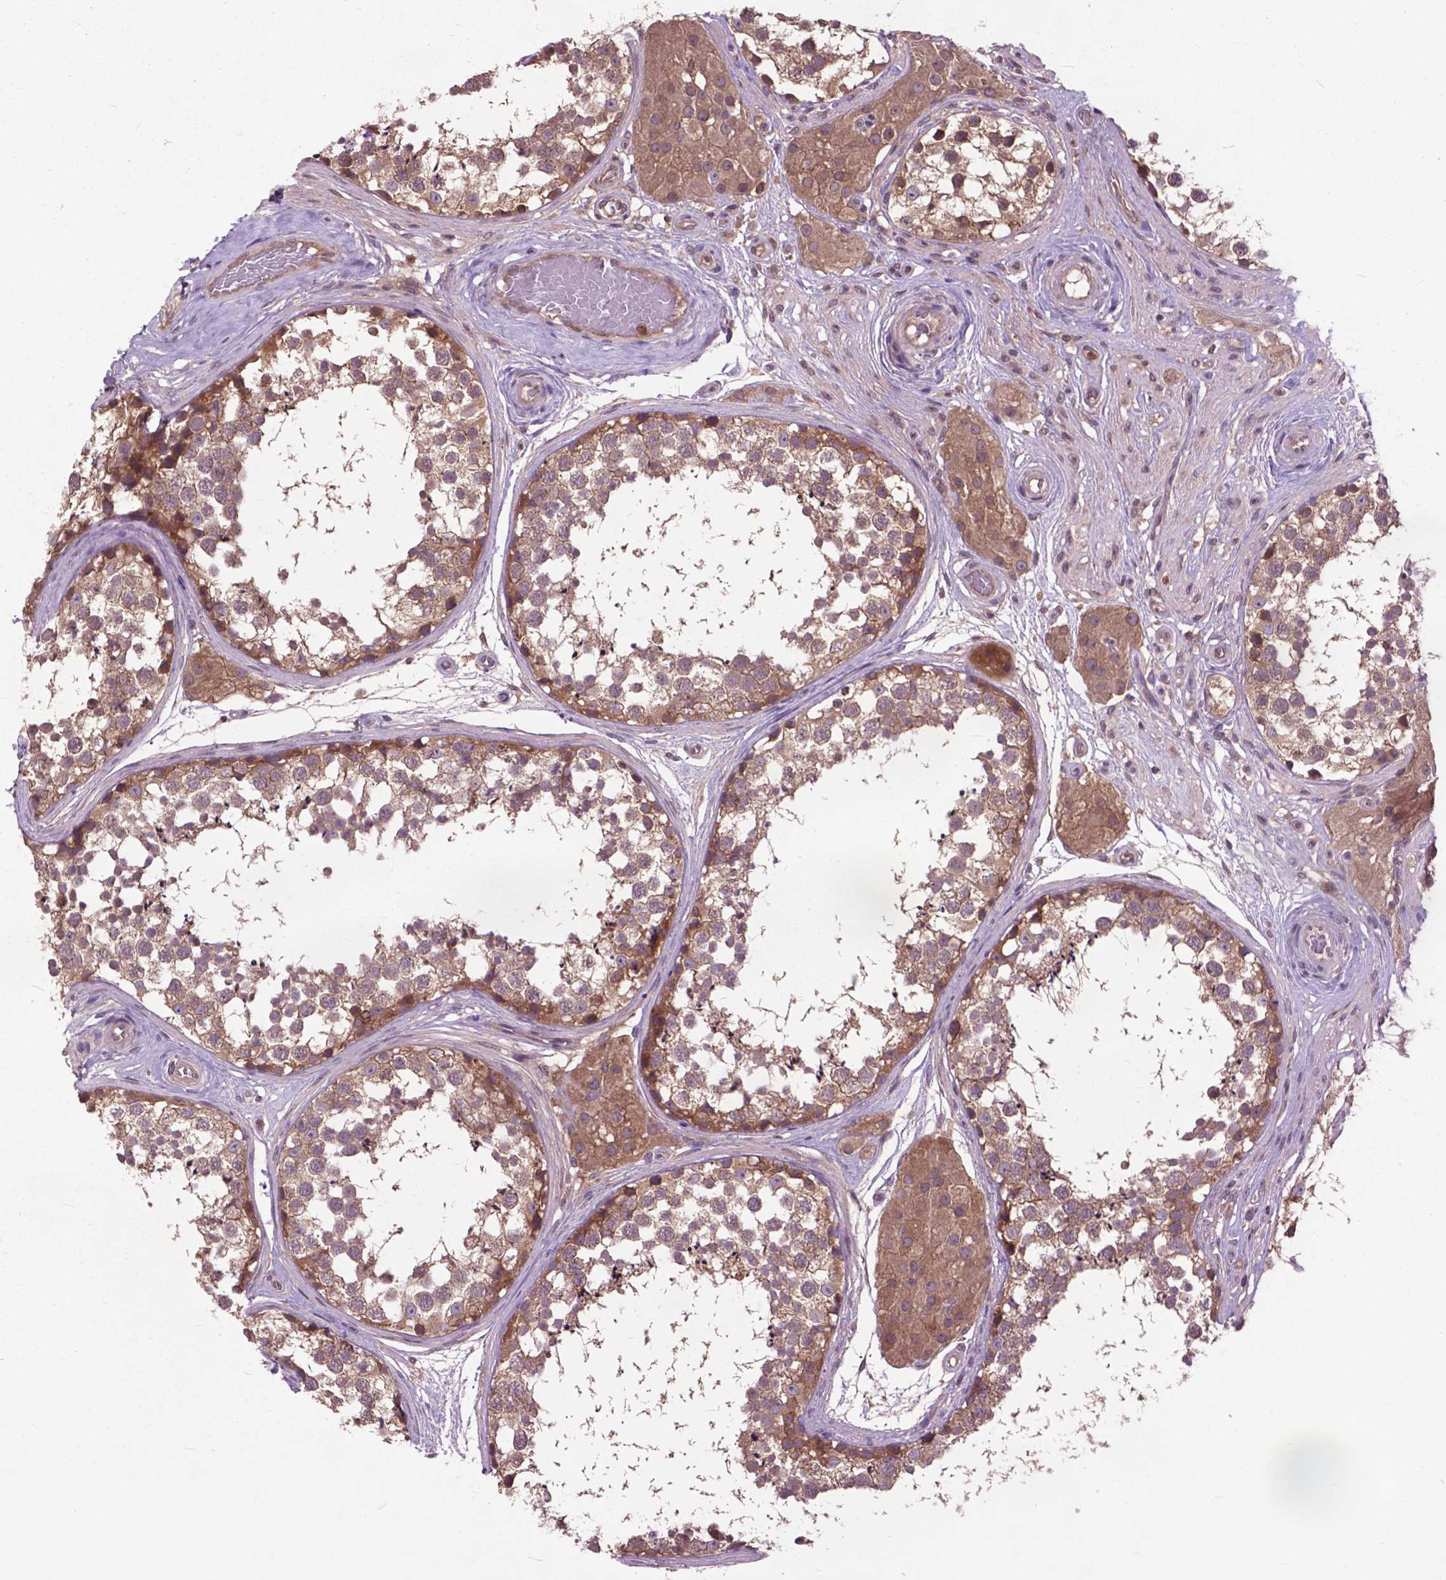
{"staining": {"intensity": "moderate", "quantity": ">75%", "location": "cytoplasmic/membranous"}, "tissue": "testis", "cell_type": "Cells in seminiferous ducts", "image_type": "normal", "snomed": [{"axis": "morphology", "description": "Normal tissue, NOS"}, {"axis": "morphology", "description": "Seminoma, NOS"}, {"axis": "topography", "description": "Testis"}], "caption": "This histopathology image displays immunohistochemistry (IHC) staining of benign testis, with medium moderate cytoplasmic/membranous expression in about >75% of cells in seminiferous ducts.", "gene": "ARAF", "patient": {"sex": "male", "age": 65}}